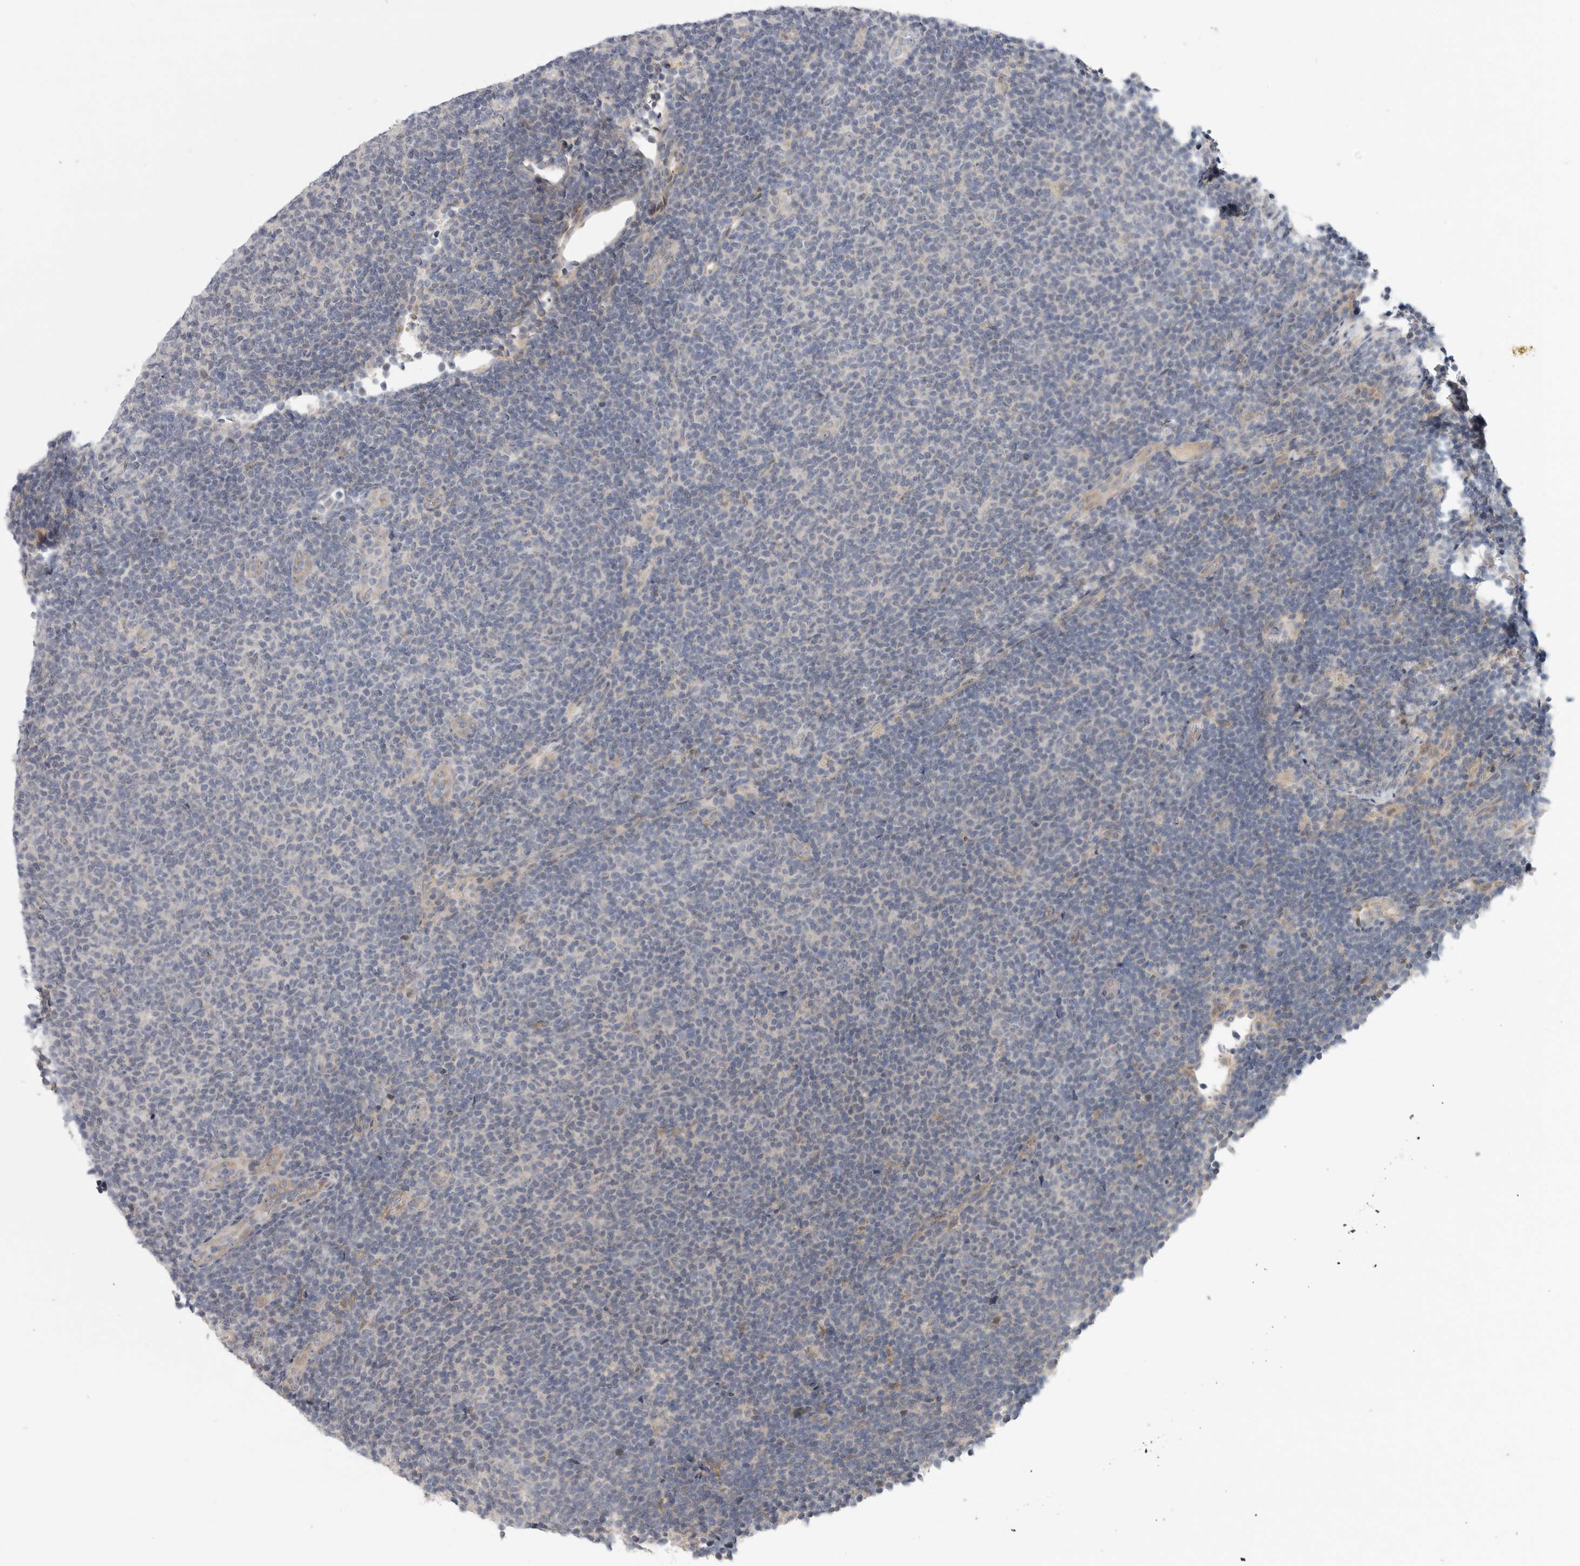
{"staining": {"intensity": "negative", "quantity": "none", "location": "none"}, "tissue": "lymphoma", "cell_type": "Tumor cells", "image_type": "cancer", "snomed": [{"axis": "morphology", "description": "Malignant lymphoma, non-Hodgkin's type, Low grade"}, {"axis": "topography", "description": "Lymph node"}], "caption": "Low-grade malignant lymphoma, non-Hodgkin's type stained for a protein using immunohistochemistry shows no staining tumor cells.", "gene": "FBXO43", "patient": {"sex": "male", "age": 66}}